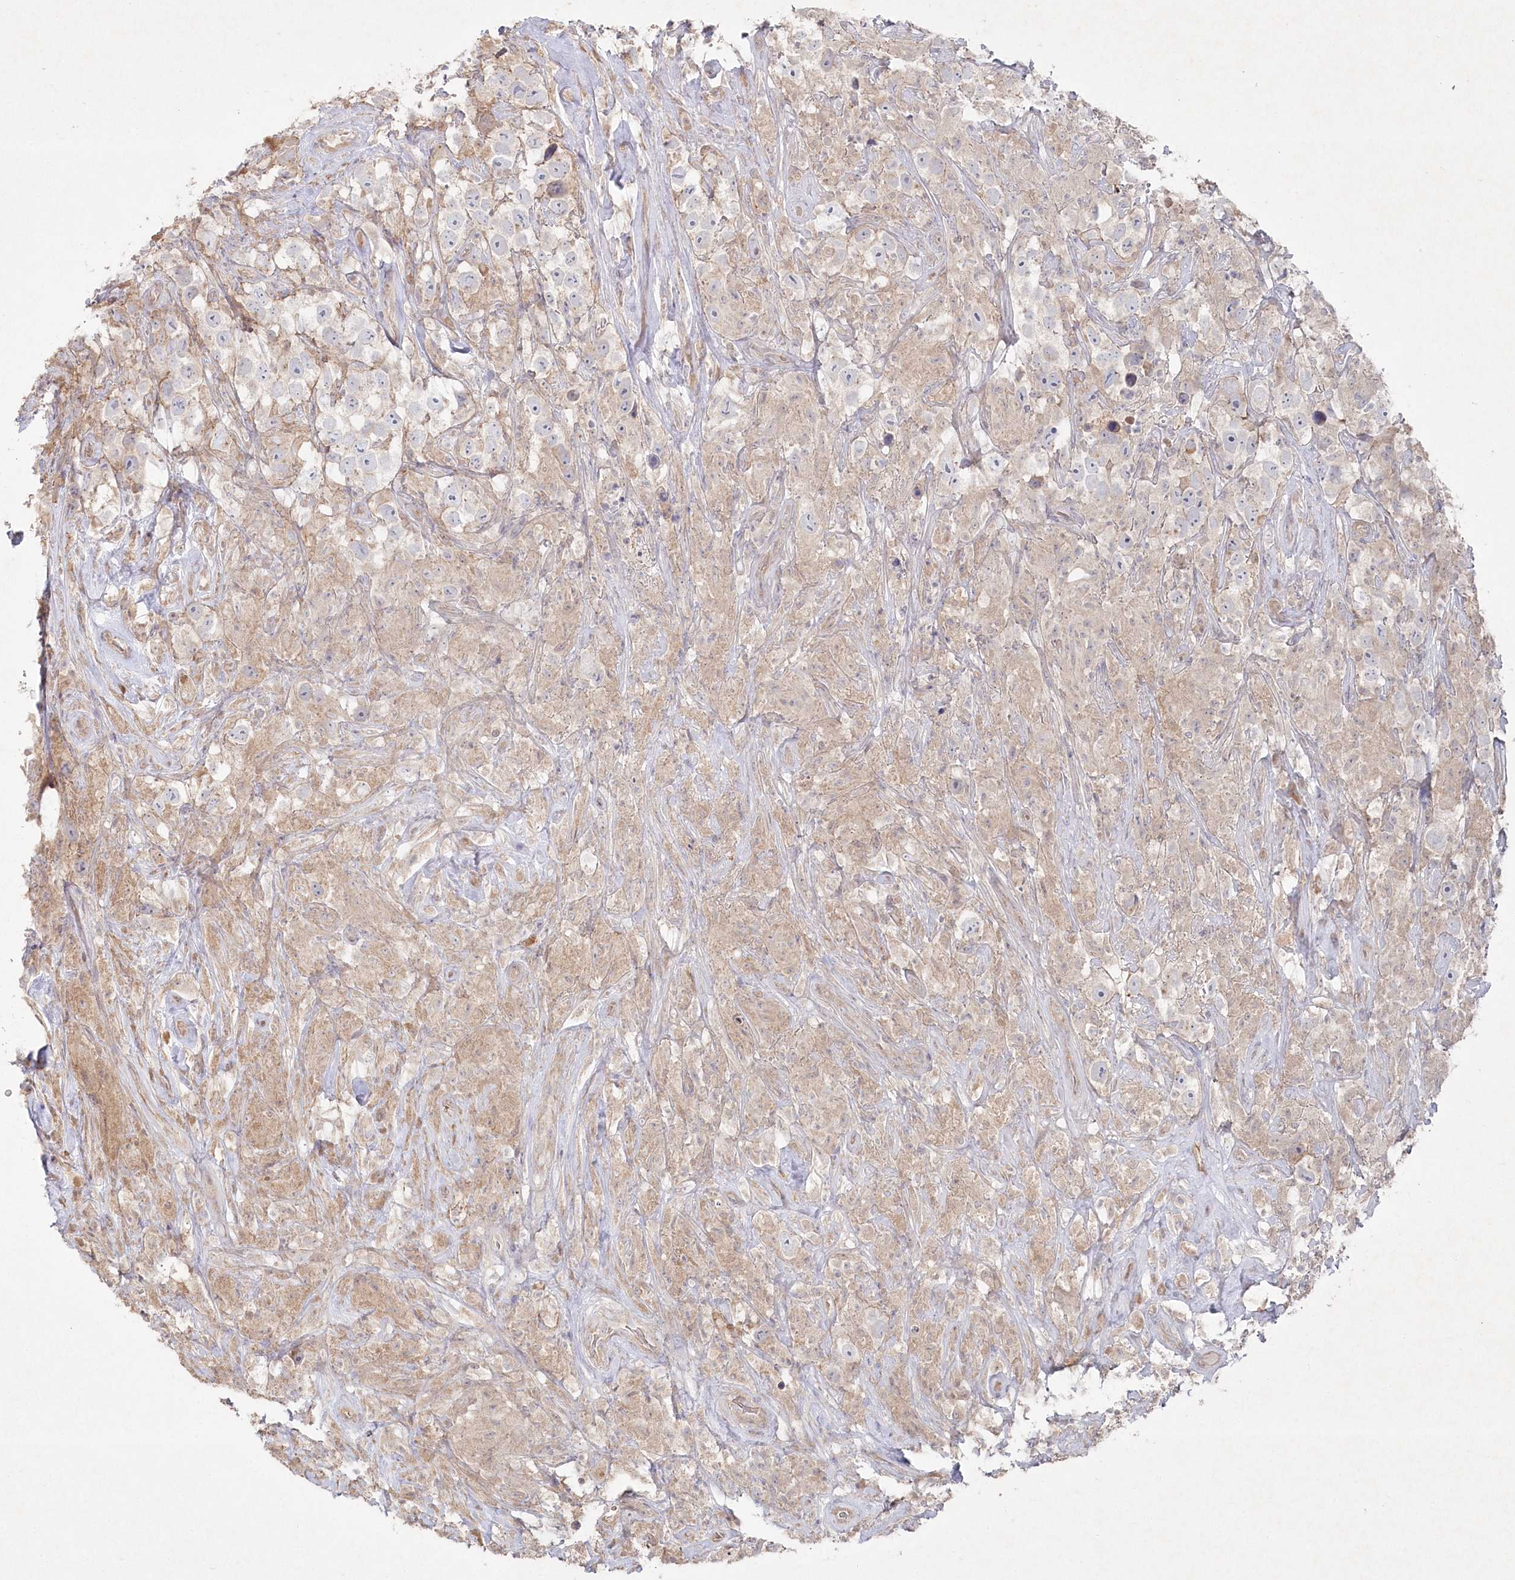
{"staining": {"intensity": "negative", "quantity": "none", "location": "none"}, "tissue": "testis cancer", "cell_type": "Tumor cells", "image_type": "cancer", "snomed": [{"axis": "morphology", "description": "Seminoma, NOS"}, {"axis": "topography", "description": "Testis"}], "caption": "An IHC image of testis seminoma is shown. There is no staining in tumor cells of testis seminoma.", "gene": "TGFBRAP1", "patient": {"sex": "male", "age": 49}}